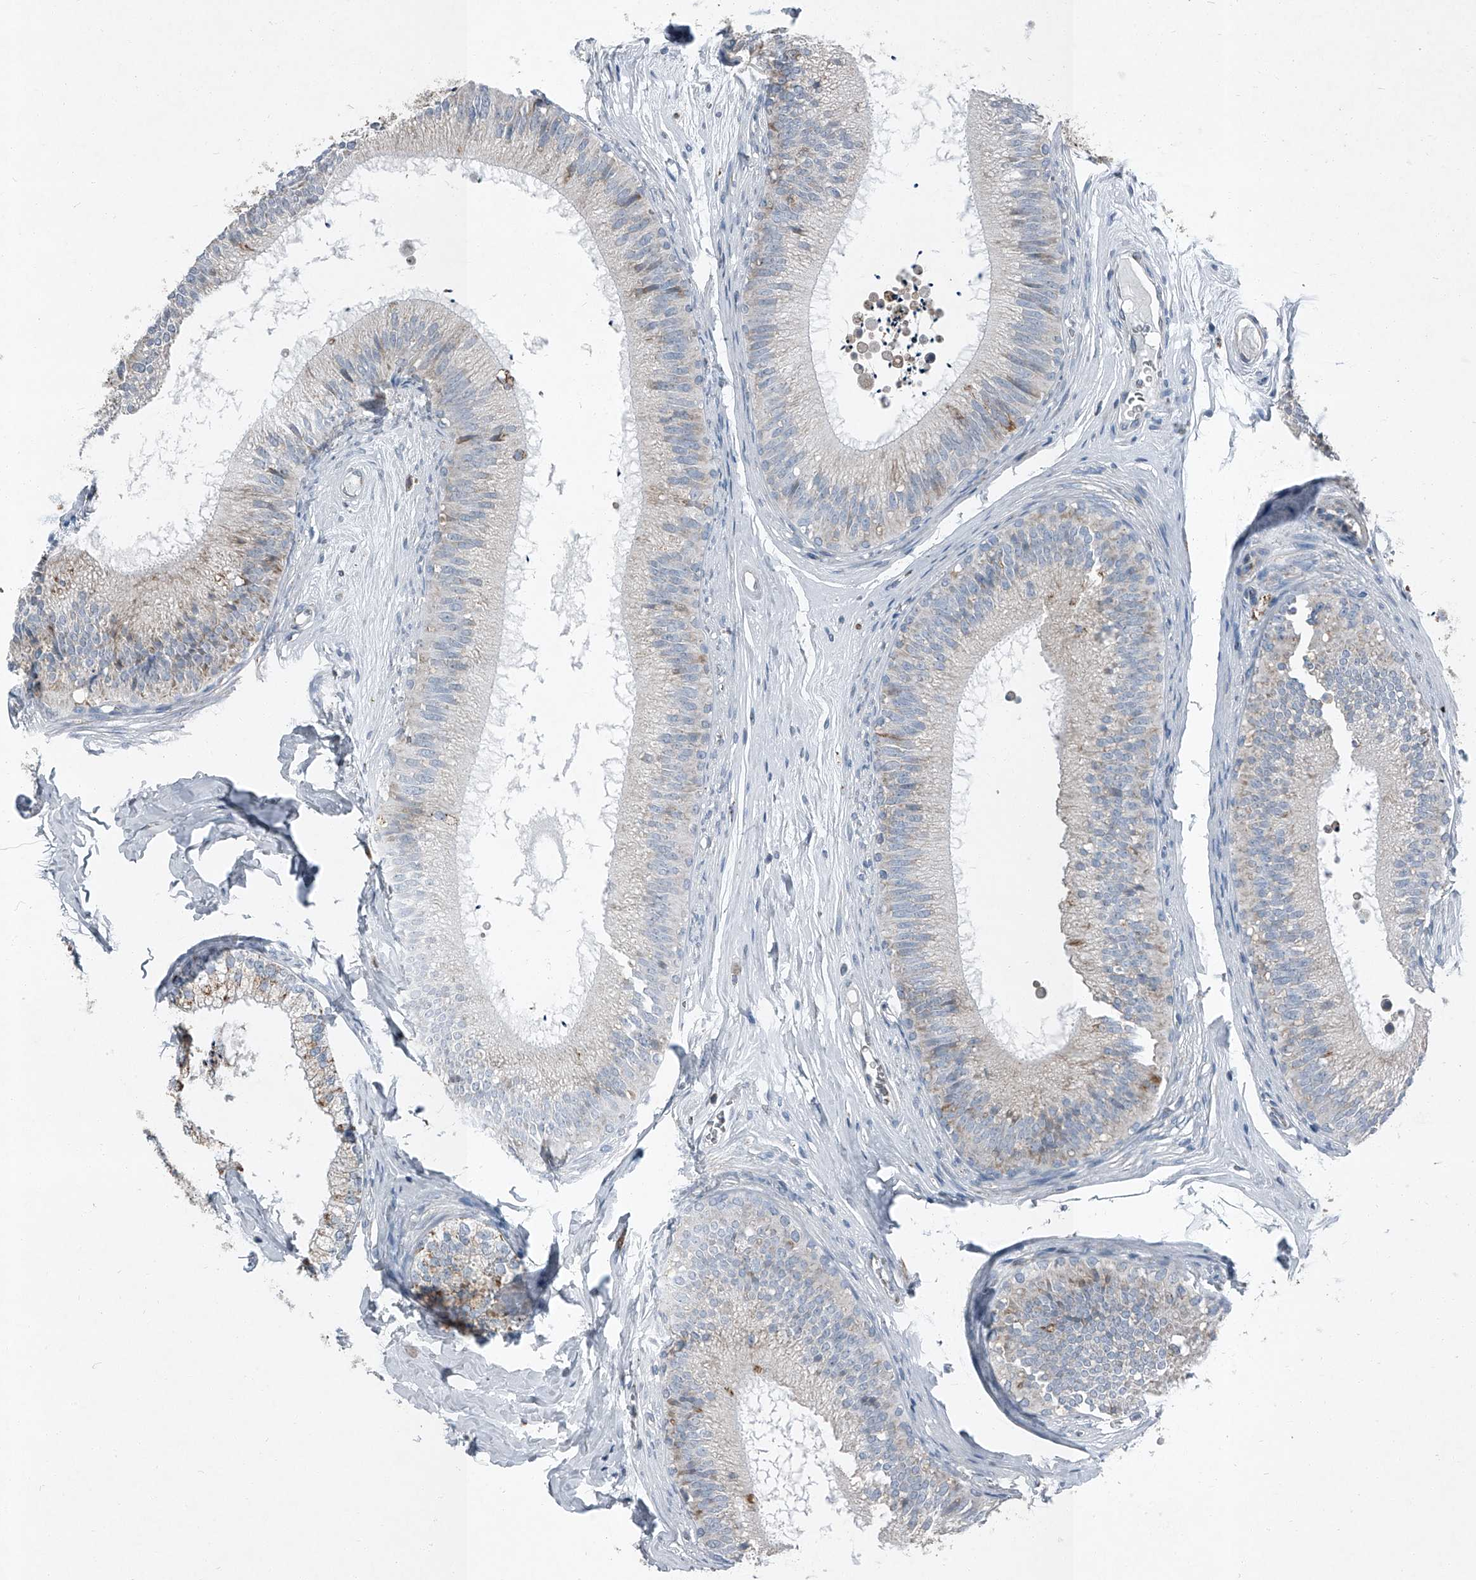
{"staining": {"intensity": "moderate", "quantity": "<25%", "location": "cytoplasmic/membranous"}, "tissue": "epididymis", "cell_type": "Glandular cells", "image_type": "normal", "snomed": [{"axis": "morphology", "description": "Normal tissue, NOS"}, {"axis": "topography", "description": "Epididymis"}], "caption": "The image demonstrates staining of normal epididymis, revealing moderate cytoplasmic/membranous protein expression (brown color) within glandular cells.", "gene": "CHRNA7", "patient": {"sex": "male", "age": 29}}